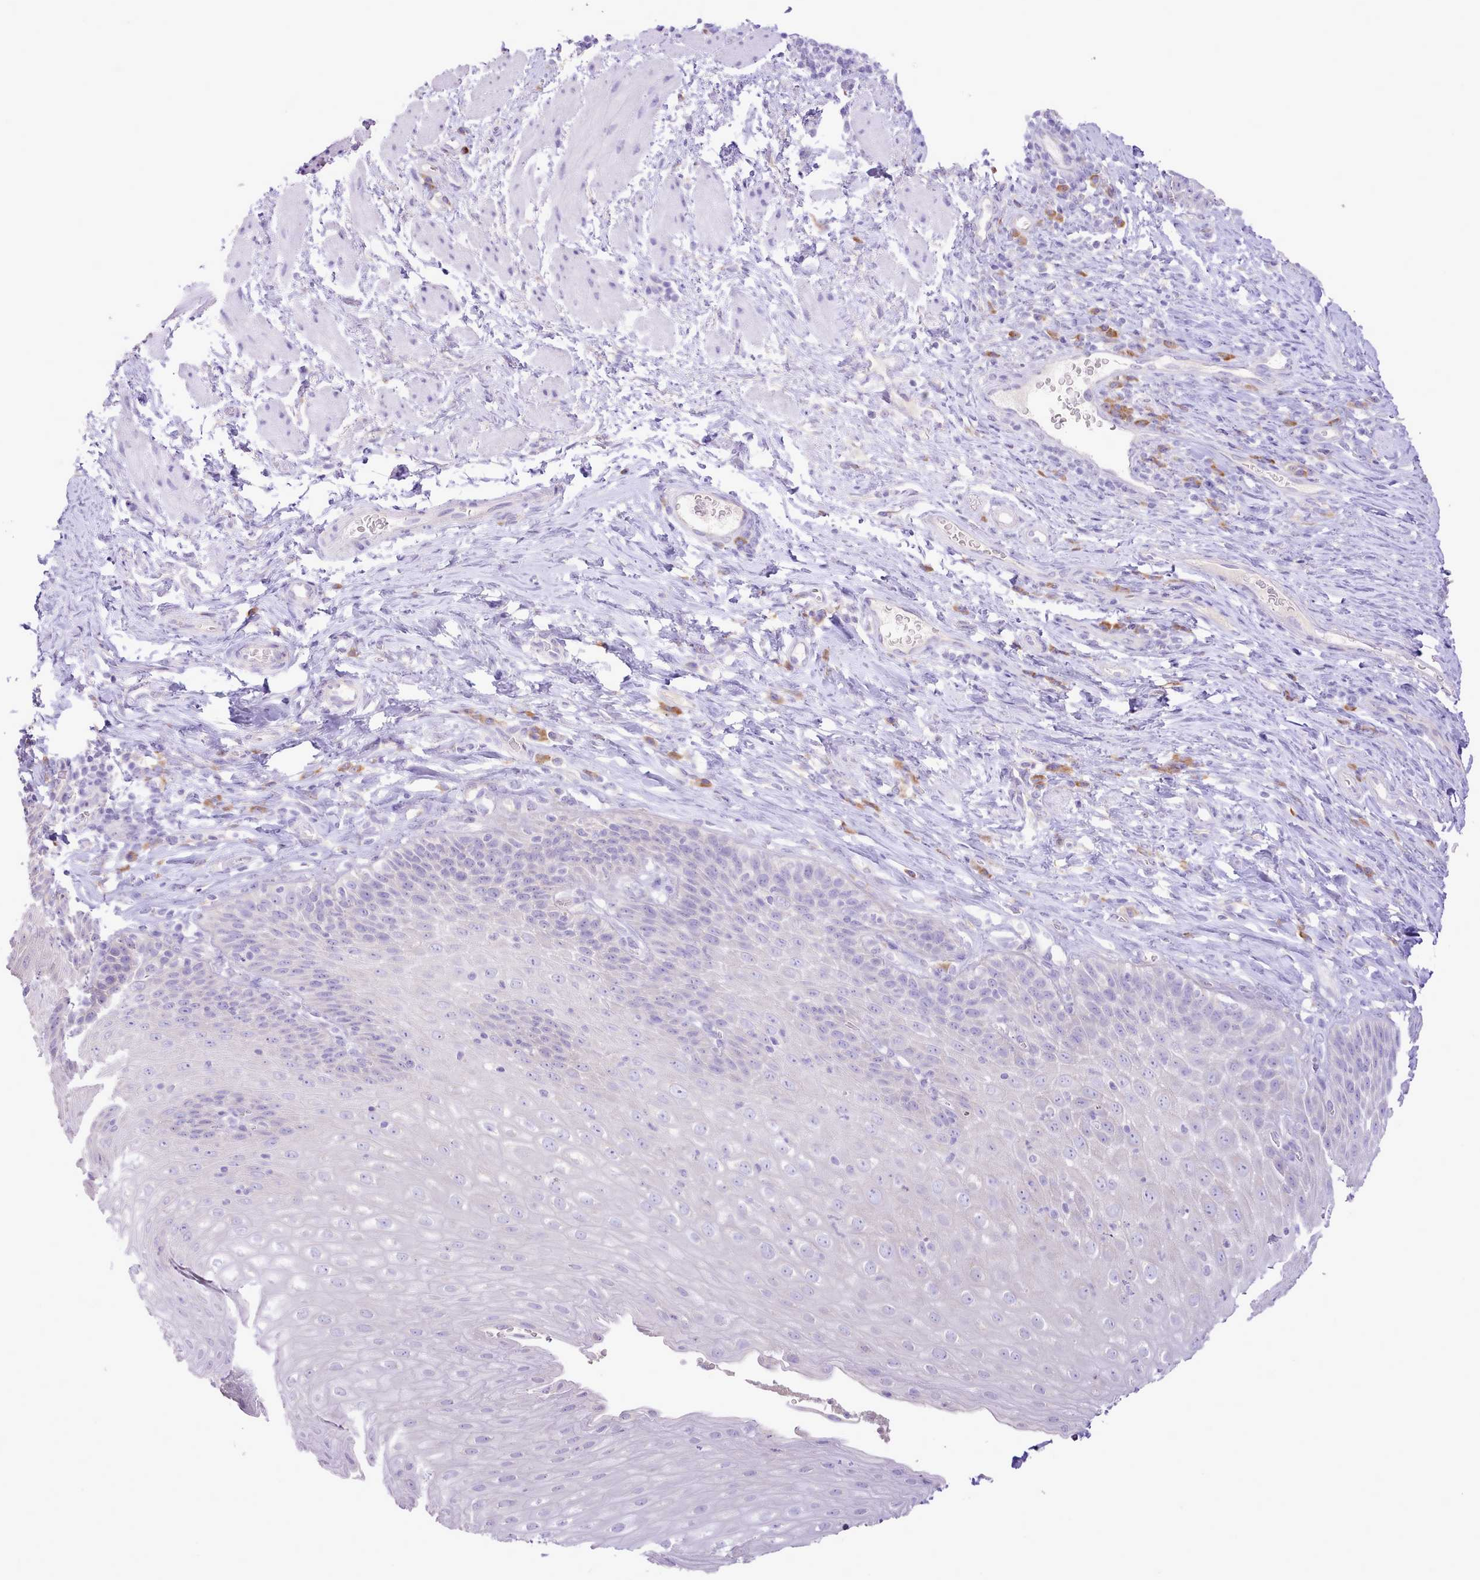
{"staining": {"intensity": "negative", "quantity": "none", "location": "none"}, "tissue": "esophagus", "cell_type": "Squamous epithelial cells", "image_type": "normal", "snomed": [{"axis": "morphology", "description": "Normal tissue, NOS"}, {"axis": "topography", "description": "Esophagus"}], "caption": "Squamous epithelial cells show no significant protein expression in benign esophagus. Nuclei are stained in blue.", "gene": "CCL1", "patient": {"sex": "female", "age": 61}}